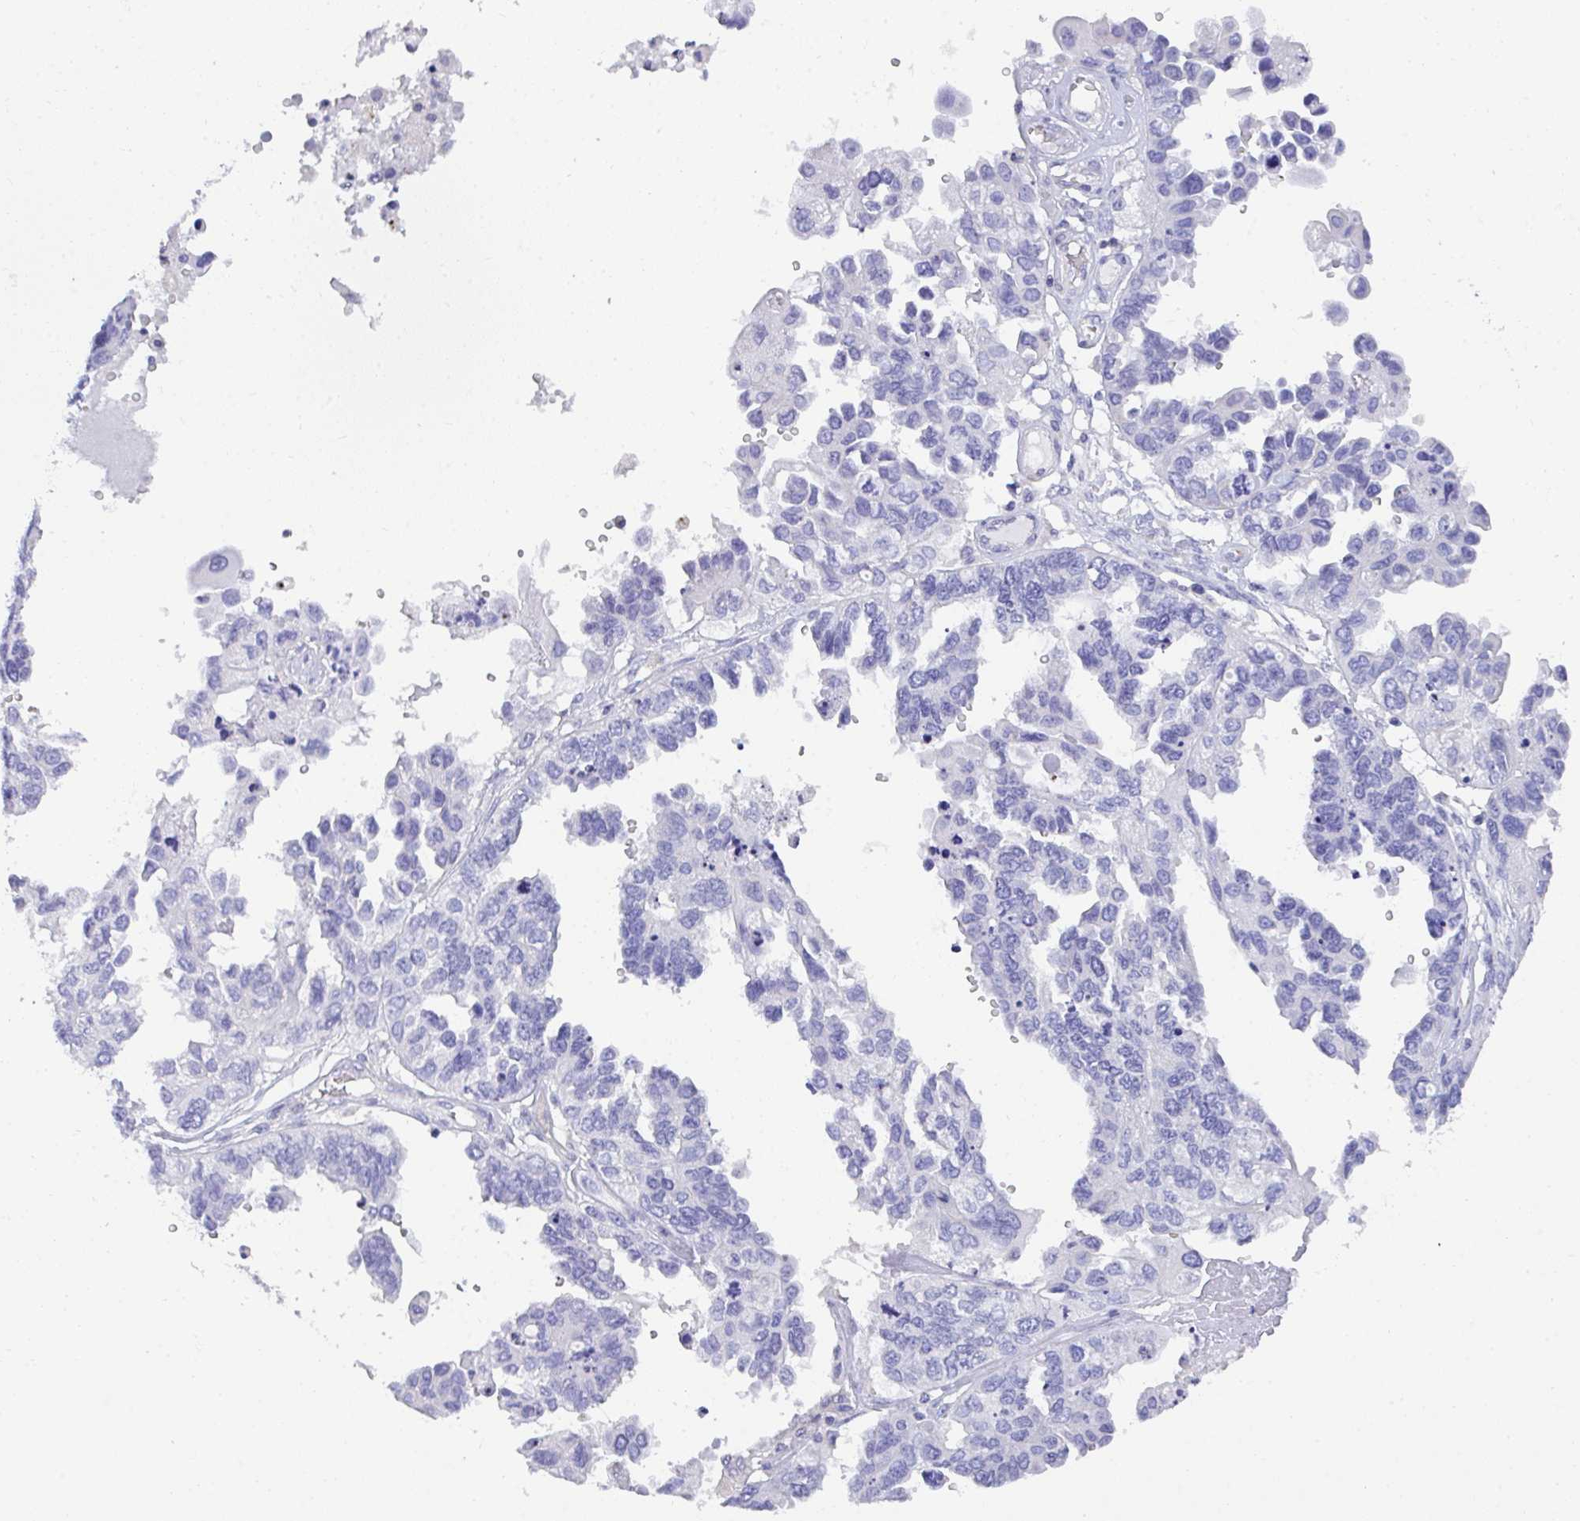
{"staining": {"intensity": "negative", "quantity": "none", "location": "none"}, "tissue": "ovarian cancer", "cell_type": "Tumor cells", "image_type": "cancer", "snomed": [{"axis": "morphology", "description": "Cystadenocarcinoma, serous, NOS"}, {"axis": "topography", "description": "Ovary"}], "caption": "The IHC micrograph has no significant staining in tumor cells of serous cystadenocarcinoma (ovarian) tissue.", "gene": "TNFAIP8", "patient": {"sex": "female", "age": 53}}